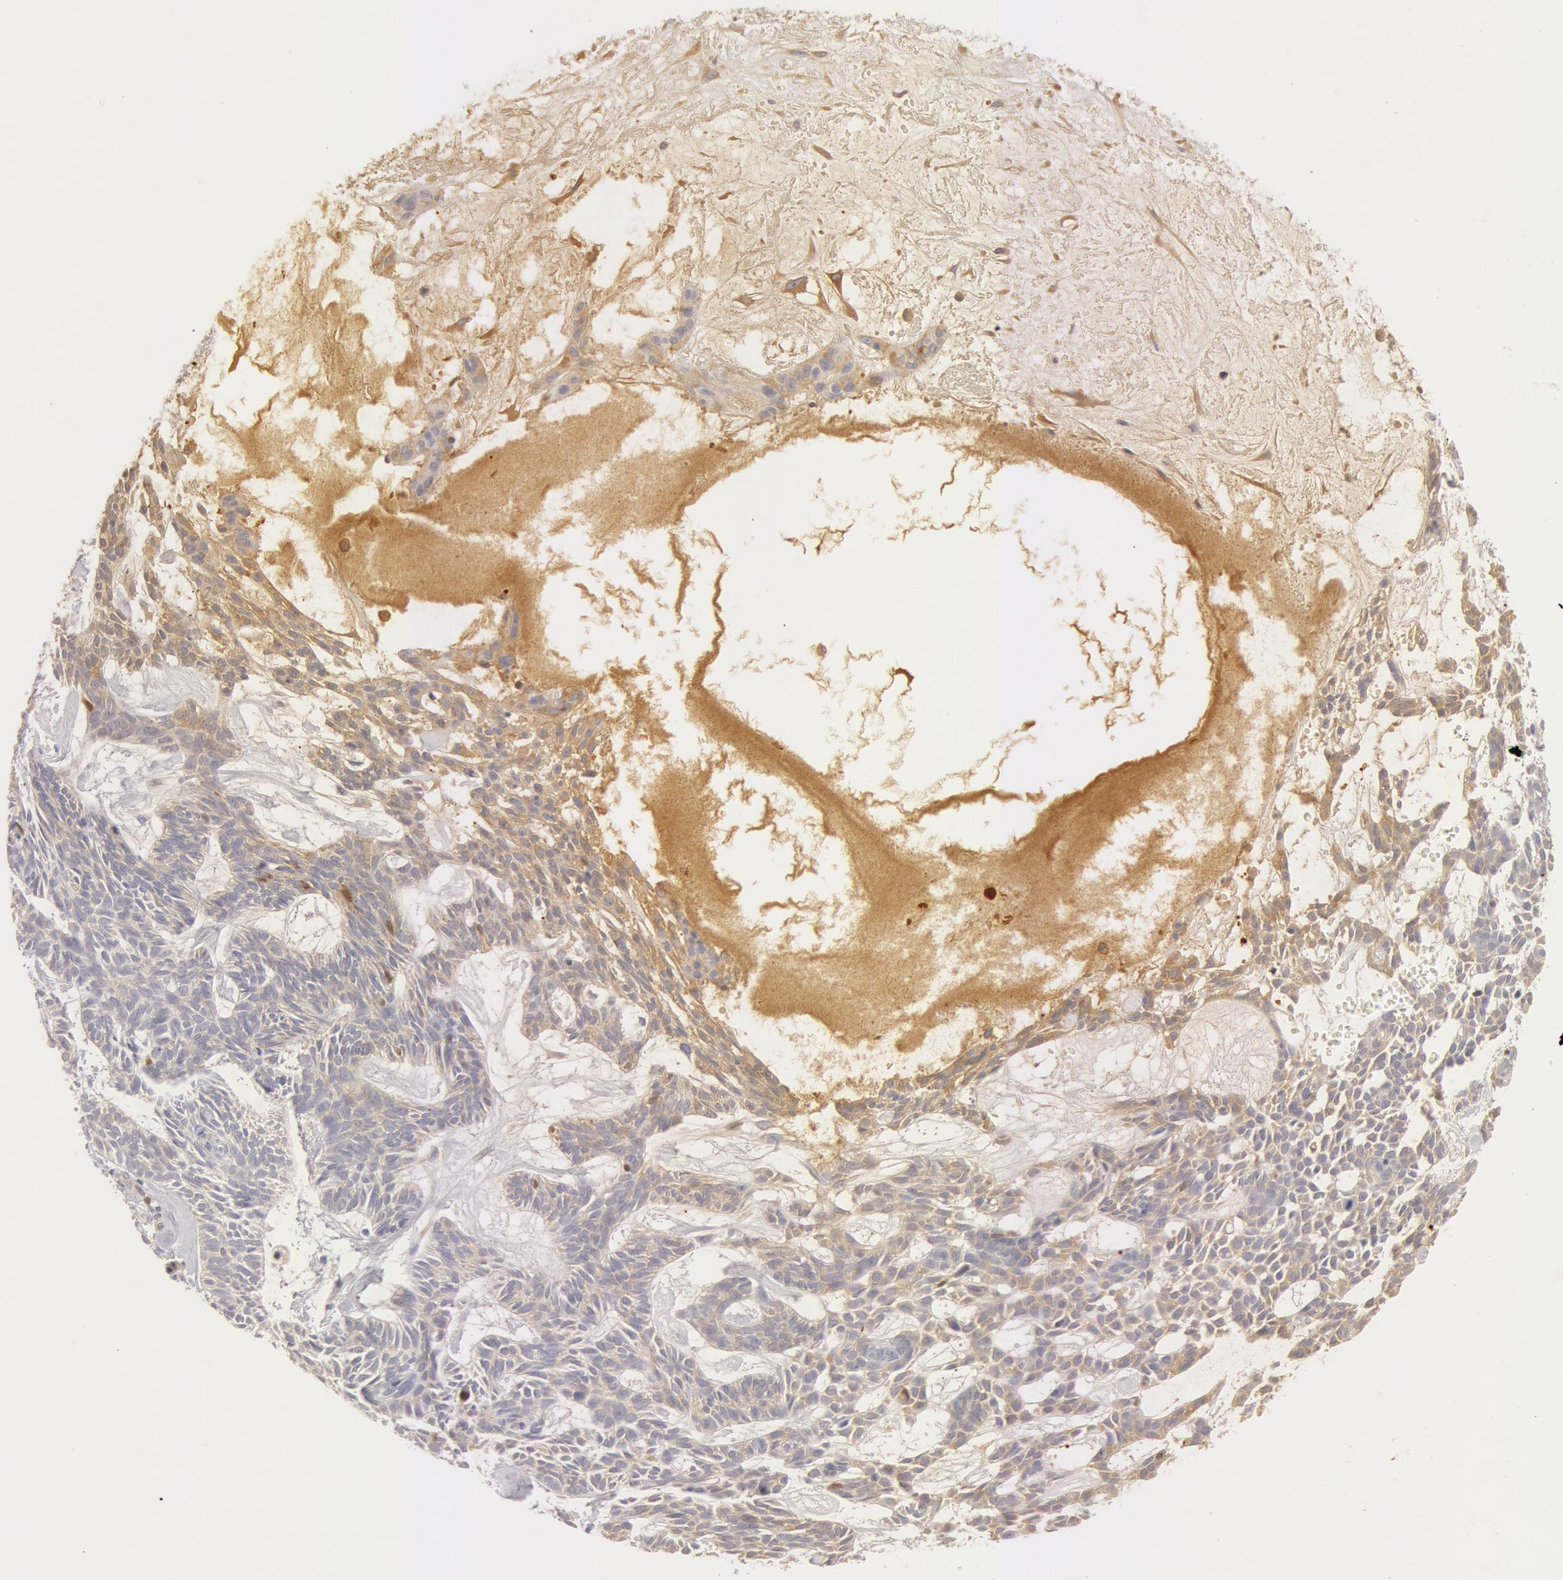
{"staining": {"intensity": "moderate", "quantity": "25%-75%", "location": "cytoplasmic/membranous"}, "tissue": "skin cancer", "cell_type": "Tumor cells", "image_type": "cancer", "snomed": [{"axis": "morphology", "description": "Basal cell carcinoma"}, {"axis": "topography", "description": "Skin"}], "caption": "This is a micrograph of immunohistochemistry staining of skin basal cell carcinoma, which shows moderate expression in the cytoplasmic/membranous of tumor cells.", "gene": "GC", "patient": {"sex": "male", "age": 75}}